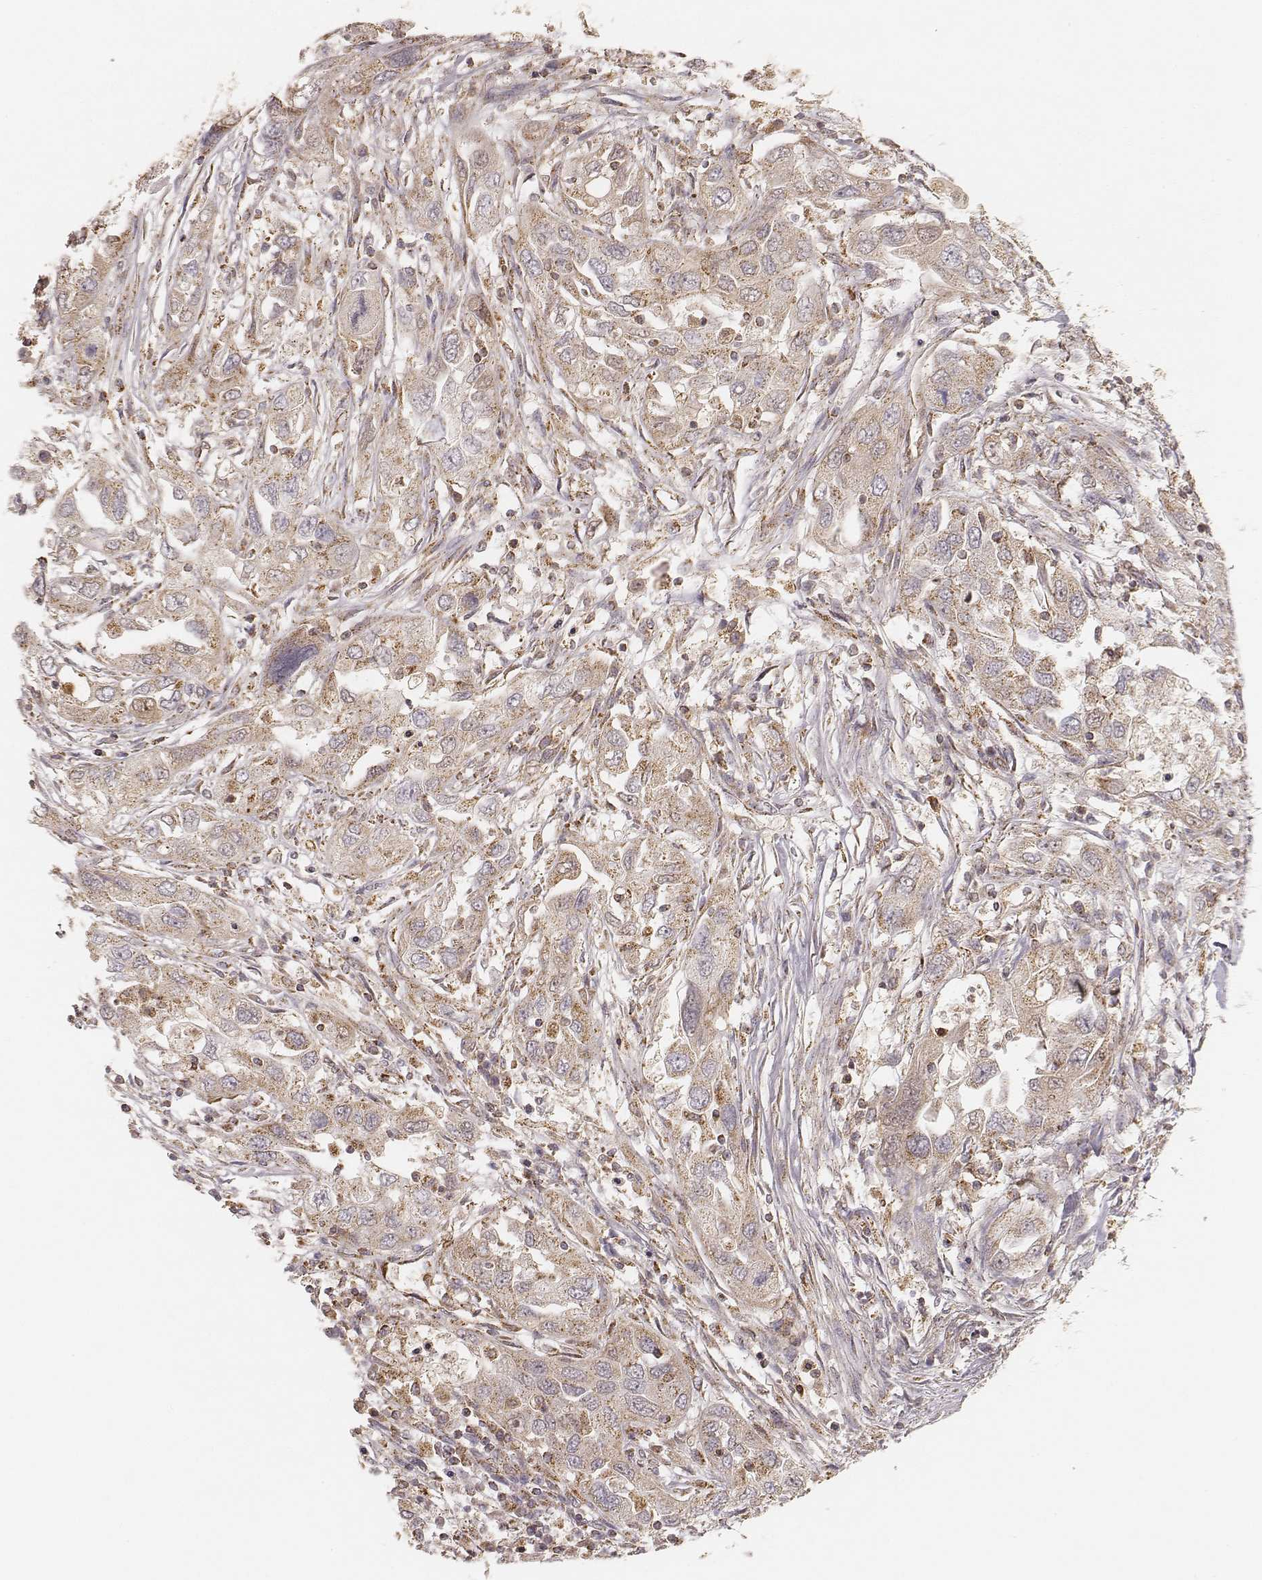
{"staining": {"intensity": "moderate", "quantity": ">75%", "location": "cytoplasmic/membranous"}, "tissue": "urothelial cancer", "cell_type": "Tumor cells", "image_type": "cancer", "snomed": [{"axis": "morphology", "description": "Urothelial carcinoma, High grade"}, {"axis": "topography", "description": "Urinary bladder"}], "caption": "Brown immunohistochemical staining in human urothelial cancer reveals moderate cytoplasmic/membranous expression in approximately >75% of tumor cells.", "gene": "CS", "patient": {"sex": "male", "age": 76}}